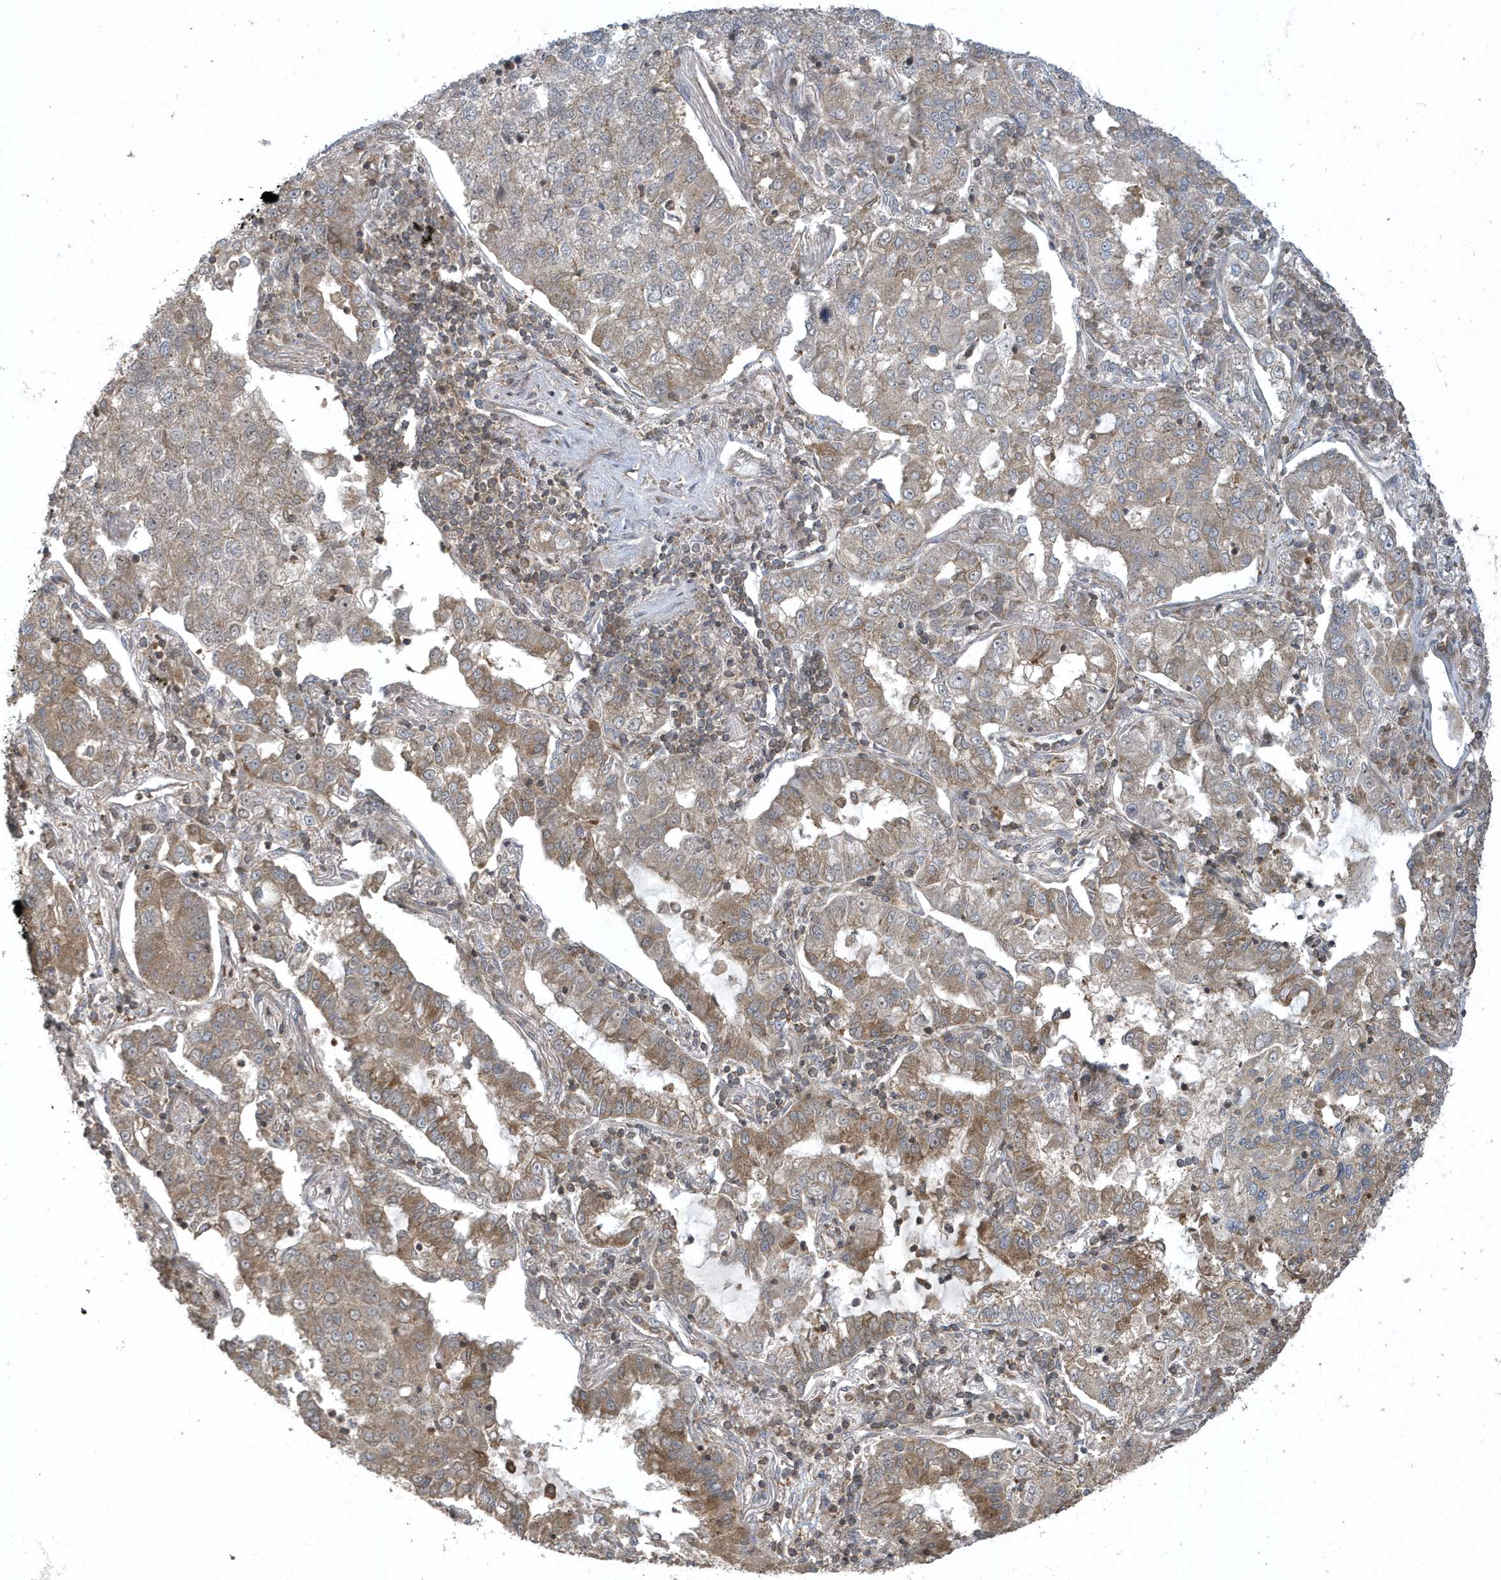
{"staining": {"intensity": "moderate", "quantity": "<25%", "location": "cytoplasmic/membranous"}, "tissue": "lung cancer", "cell_type": "Tumor cells", "image_type": "cancer", "snomed": [{"axis": "morphology", "description": "Adenocarcinoma, NOS"}, {"axis": "topography", "description": "Lung"}], "caption": "Brown immunohistochemical staining in human lung cancer (adenocarcinoma) reveals moderate cytoplasmic/membranous staining in about <25% of tumor cells.", "gene": "STAMBP", "patient": {"sex": "male", "age": 49}}